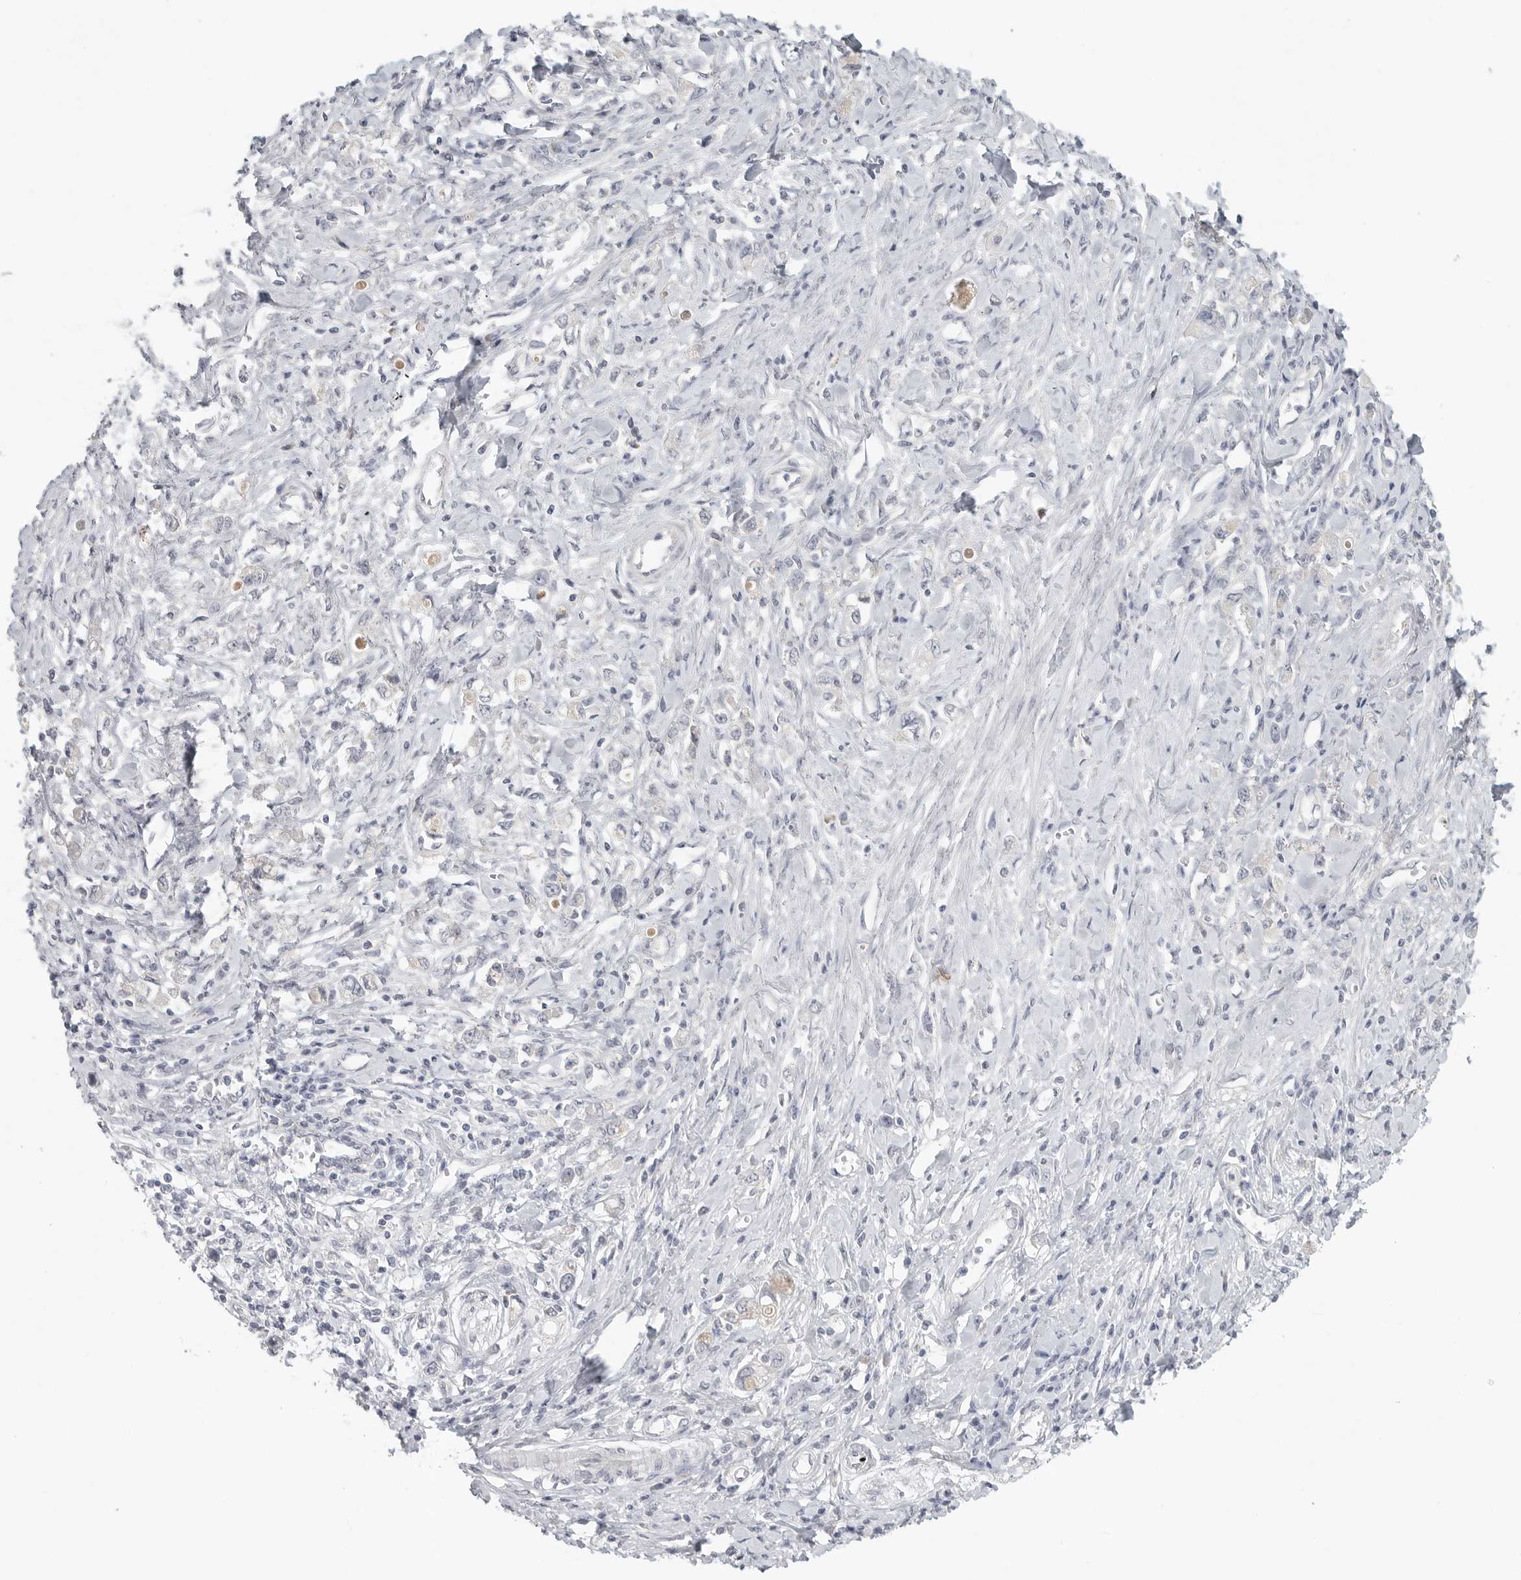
{"staining": {"intensity": "negative", "quantity": "none", "location": "none"}, "tissue": "stomach cancer", "cell_type": "Tumor cells", "image_type": "cancer", "snomed": [{"axis": "morphology", "description": "Adenocarcinoma, NOS"}, {"axis": "topography", "description": "Stomach"}], "caption": "Adenocarcinoma (stomach) stained for a protein using IHC demonstrates no positivity tumor cells.", "gene": "HDAC6", "patient": {"sex": "female", "age": 76}}